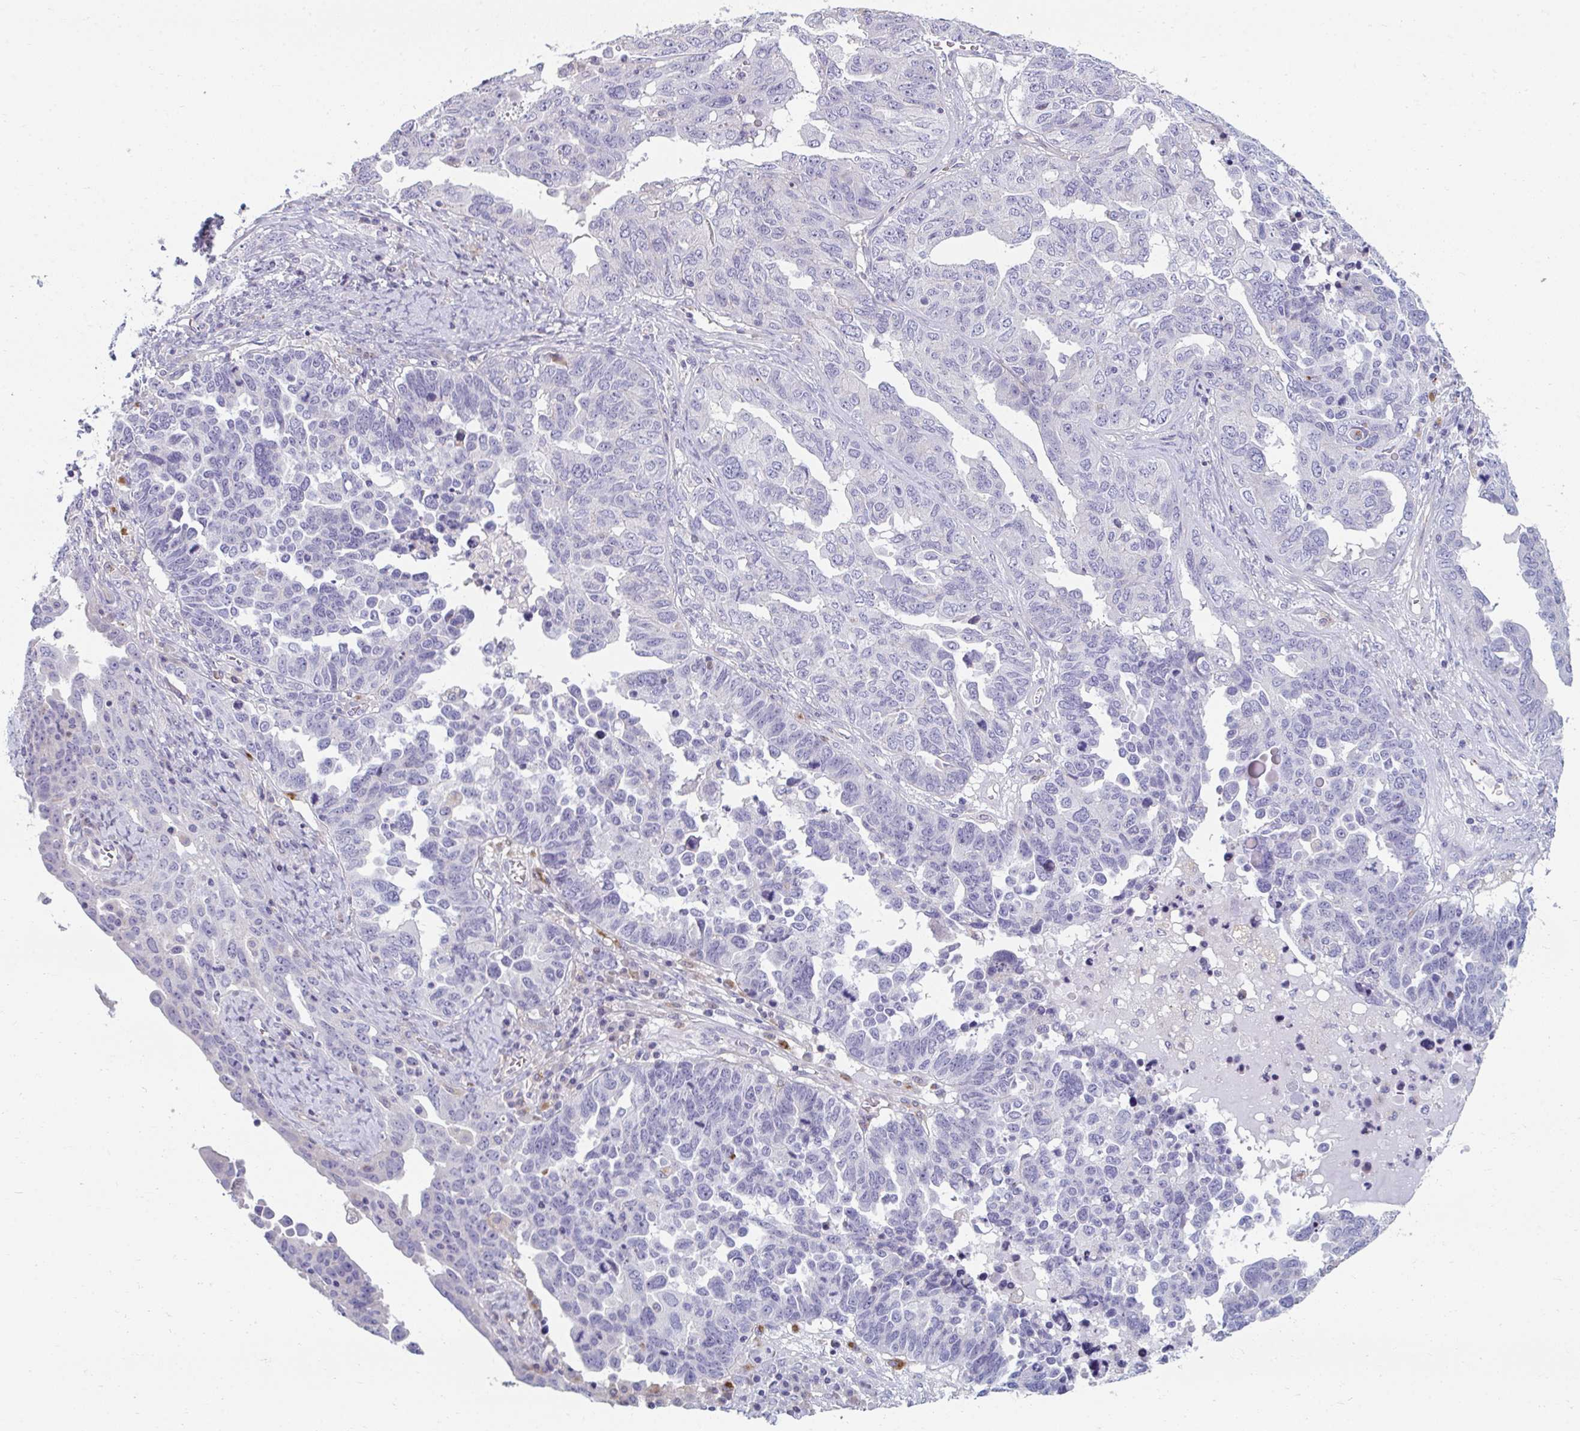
{"staining": {"intensity": "negative", "quantity": "none", "location": "none"}, "tissue": "ovarian cancer", "cell_type": "Tumor cells", "image_type": "cancer", "snomed": [{"axis": "morphology", "description": "Carcinoma, endometroid"}, {"axis": "topography", "description": "Ovary"}], "caption": "Immunohistochemistry image of neoplastic tissue: endometroid carcinoma (ovarian) stained with DAB (3,3'-diaminobenzidine) exhibits no significant protein positivity in tumor cells.", "gene": "EIF1AD", "patient": {"sex": "female", "age": 62}}